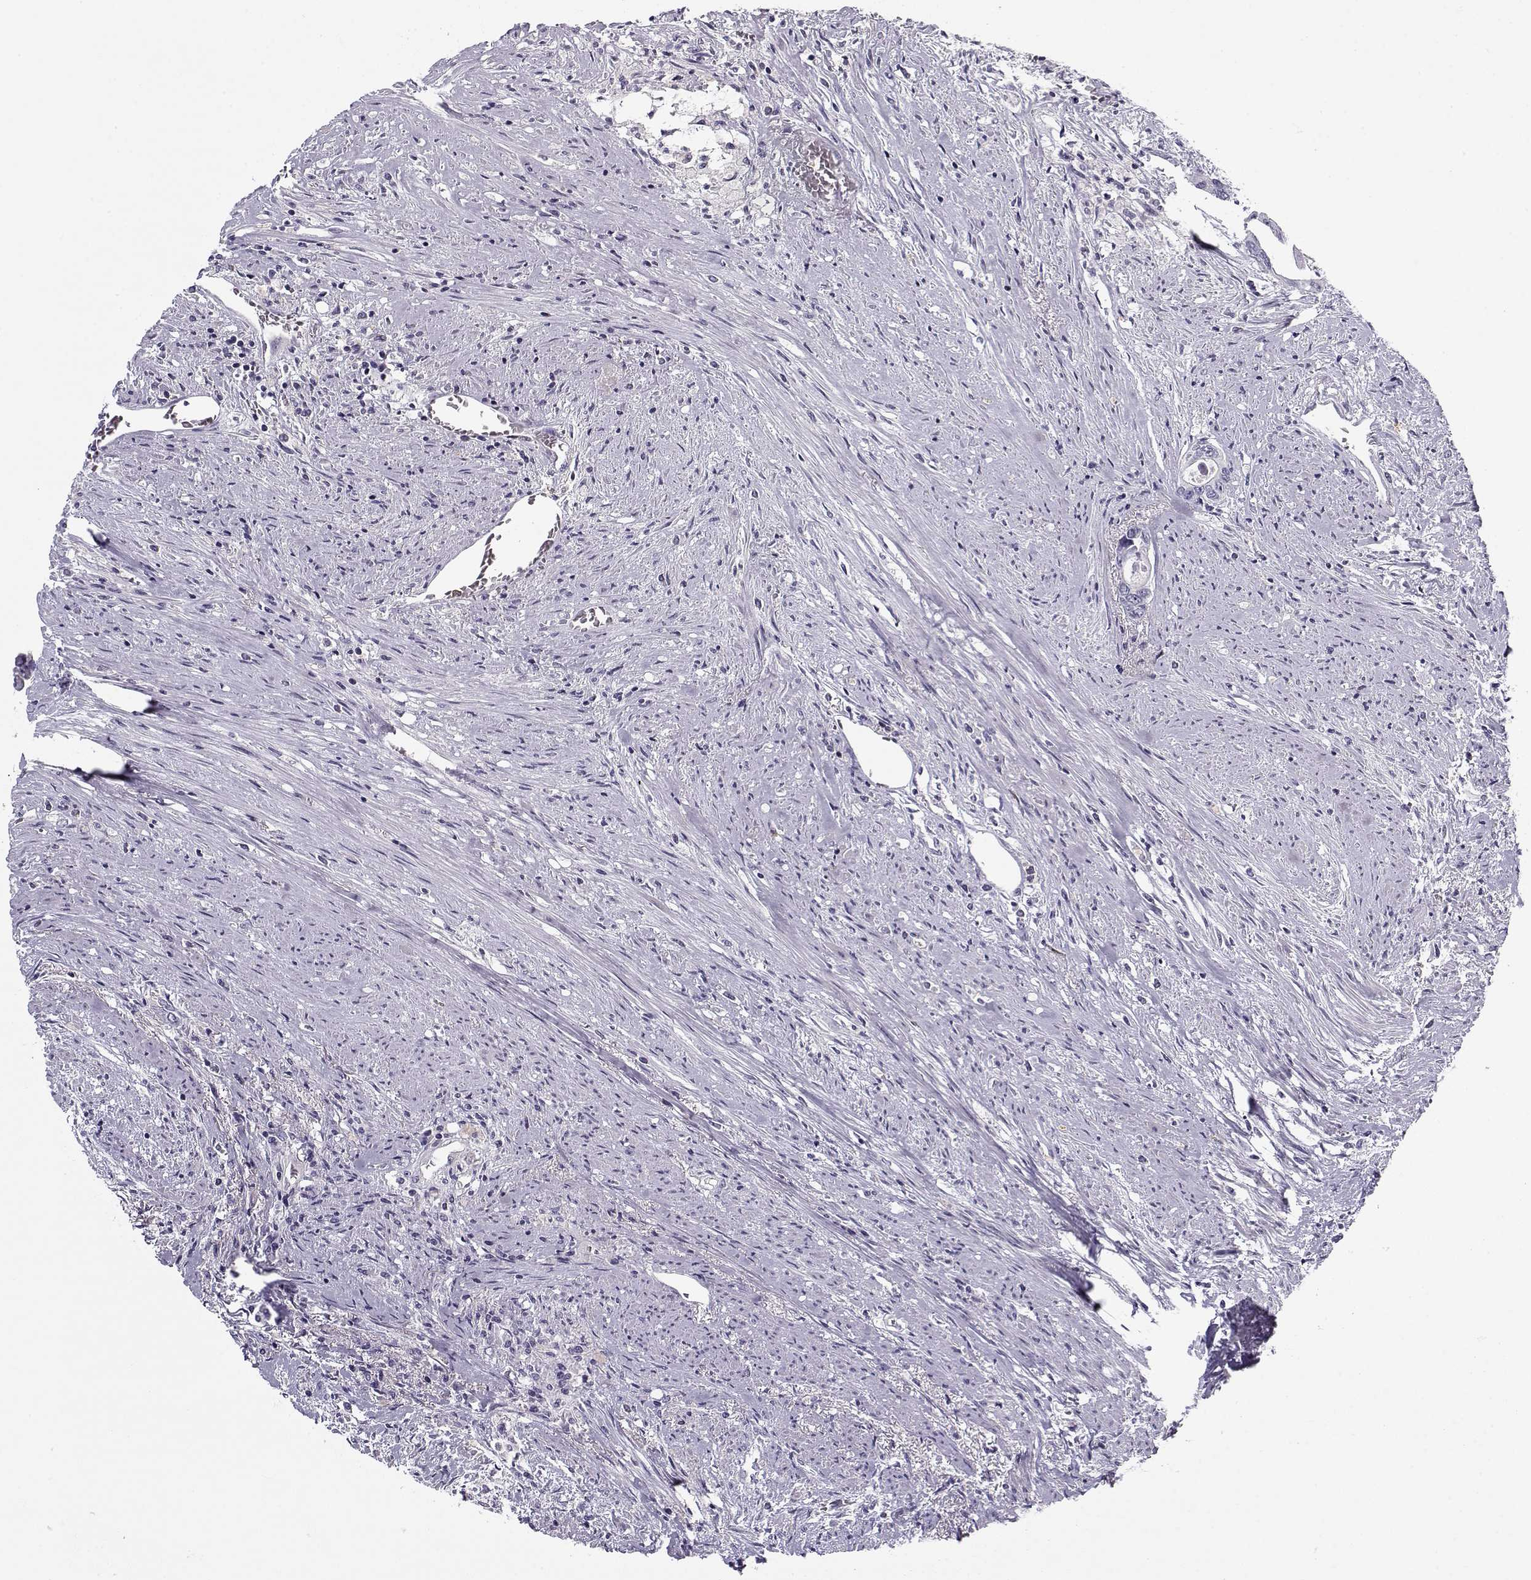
{"staining": {"intensity": "negative", "quantity": "none", "location": "none"}, "tissue": "colorectal cancer", "cell_type": "Tumor cells", "image_type": "cancer", "snomed": [{"axis": "morphology", "description": "Adenocarcinoma, NOS"}, {"axis": "topography", "description": "Rectum"}], "caption": "A histopathology image of human adenocarcinoma (colorectal) is negative for staining in tumor cells. The staining is performed using DAB (3,3'-diaminobenzidine) brown chromogen with nuclei counter-stained in using hematoxylin.", "gene": "MYO1A", "patient": {"sex": "male", "age": 59}}